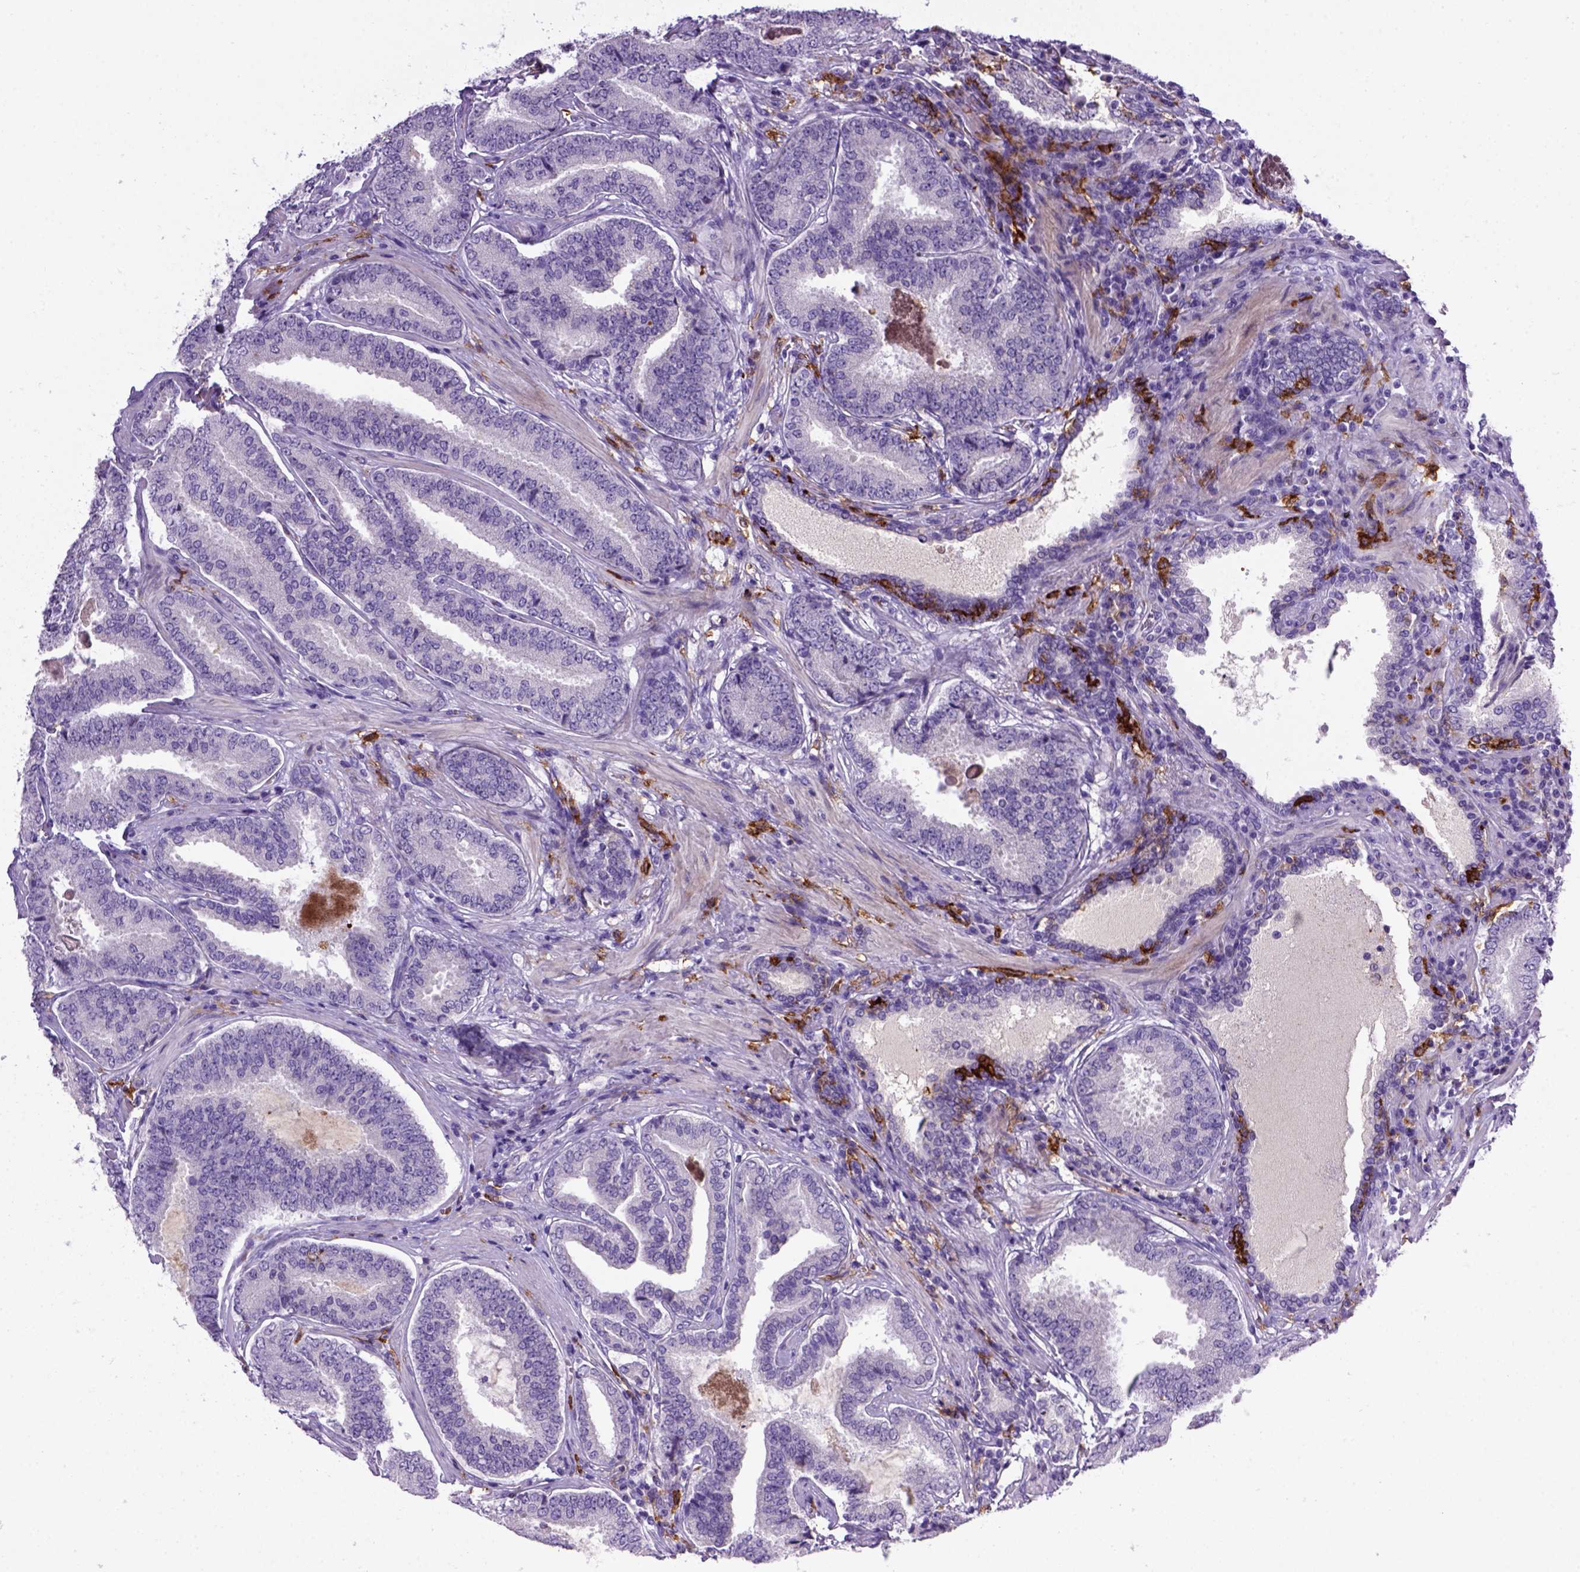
{"staining": {"intensity": "negative", "quantity": "none", "location": "none"}, "tissue": "prostate cancer", "cell_type": "Tumor cells", "image_type": "cancer", "snomed": [{"axis": "morphology", "description": "Adenocarcinoma, NOS"}, {"axis": "topography", "description": "Prostate"}], "caption": "Tumor cells show no significant protein positivity in prostate cancer.", "gene": "CD14", "patient": {"sex": "male", "age": 64}}